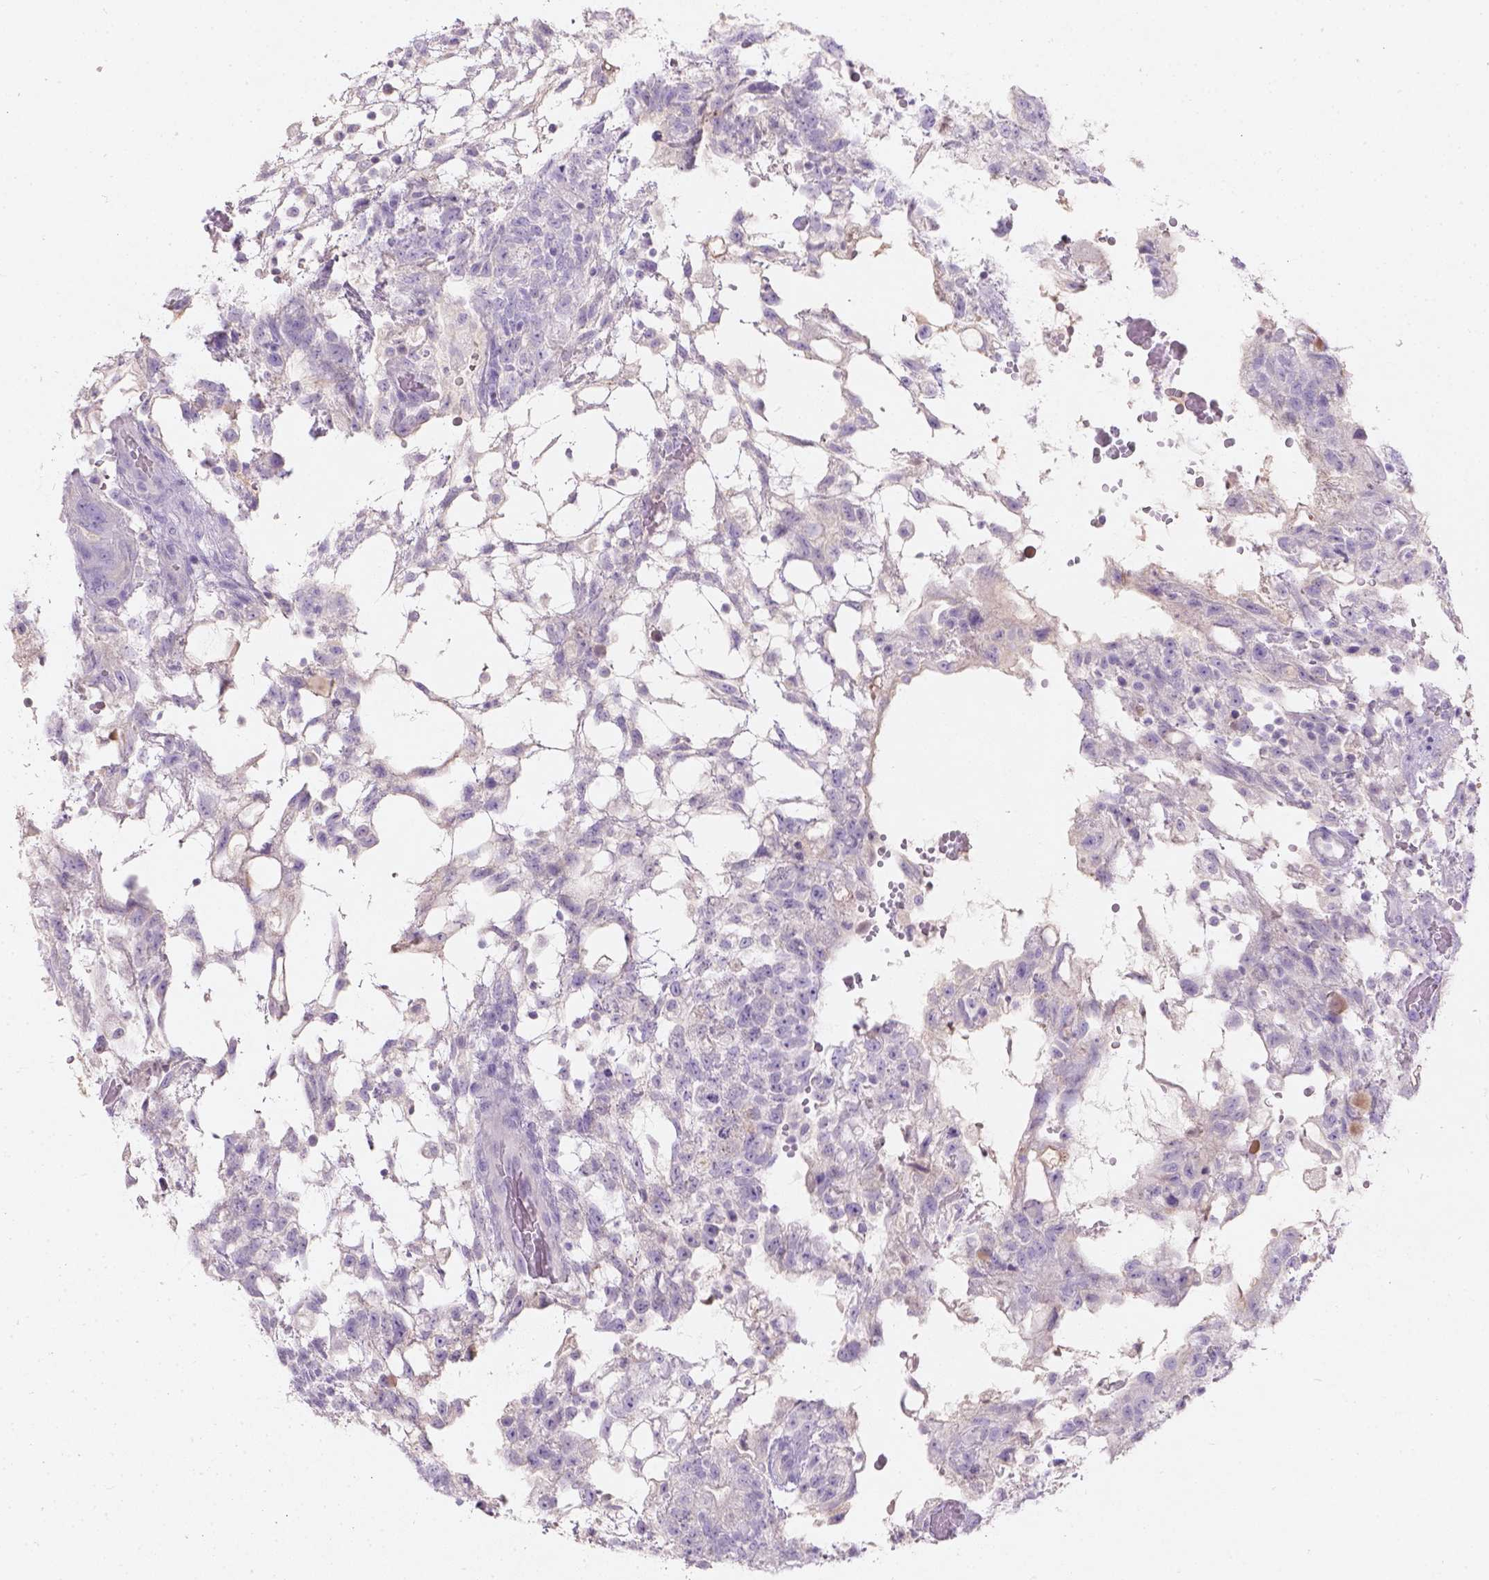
{"staining": {"intensity": "negative", "quantity": "none", "location": "none"}, "tissue": "testis cancer", "cell_type": "Tumor cells", "image_type": "cancer", "snomed": [{"axis": "morphology", "description": "Carcinoma, Embryonal, NOS"}, {"axis": "topography", "description": "Testis"}], "caption": "The micrograph demonstrates no significant staining in tumor cells of testis embryonal carcinoma.", "gene": "GAL3ST2", "patient": {"sex": "male", "age": 32}}